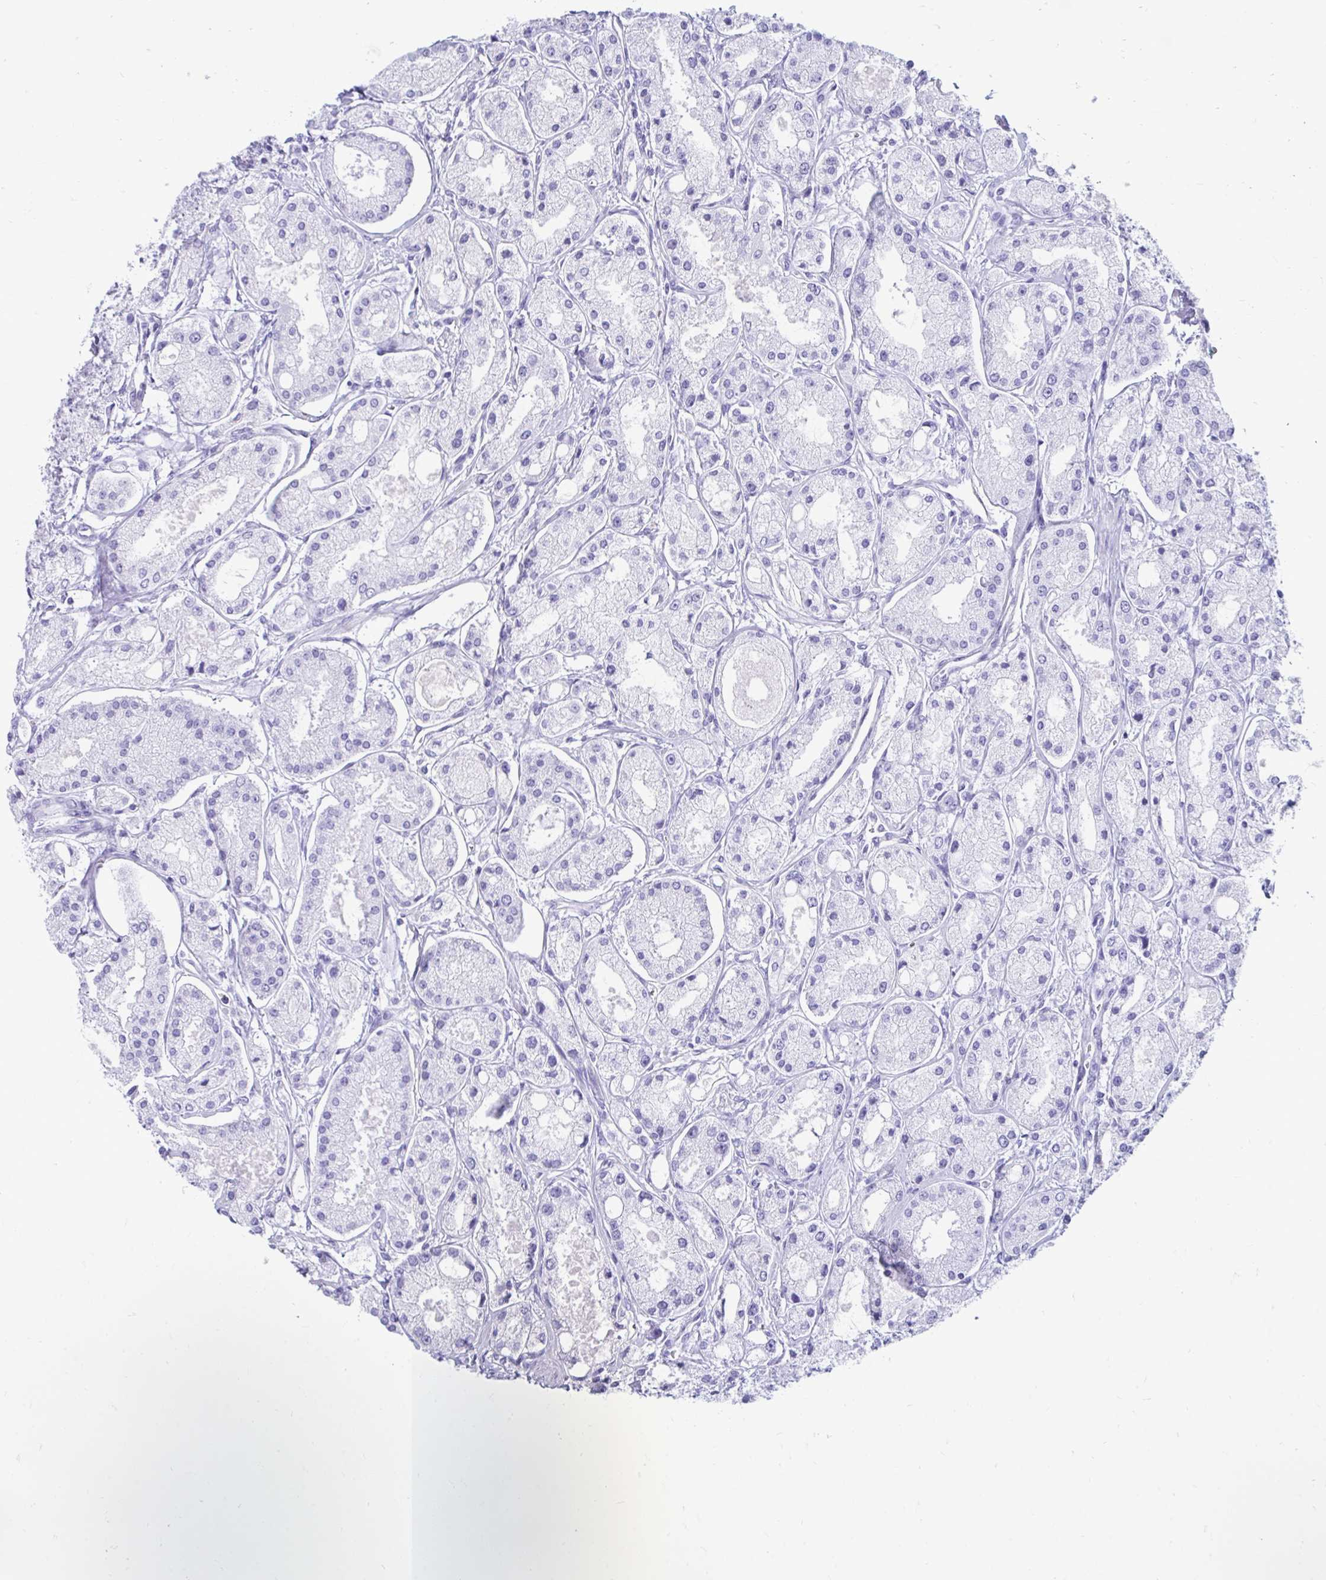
{"staining": {"intensity": "negative", "quantity": "none", "location": "none"}, "tissue": "prostate cancer", "cell_type": "Tumor cells", "image_type": "cancer", "snomed": [{"axis": "morphology", "description": "Adenocarcinoma, High grade"}, {"axis": "topography", "description": "Prostate"}], "caption": "There is no significant positivity in tumor cells of prostate adenocarcinoma (high-grade). Nuclei are stained in blue.", "gene": "SMIM9", "patient": {"sex": "male", "age": 66}}